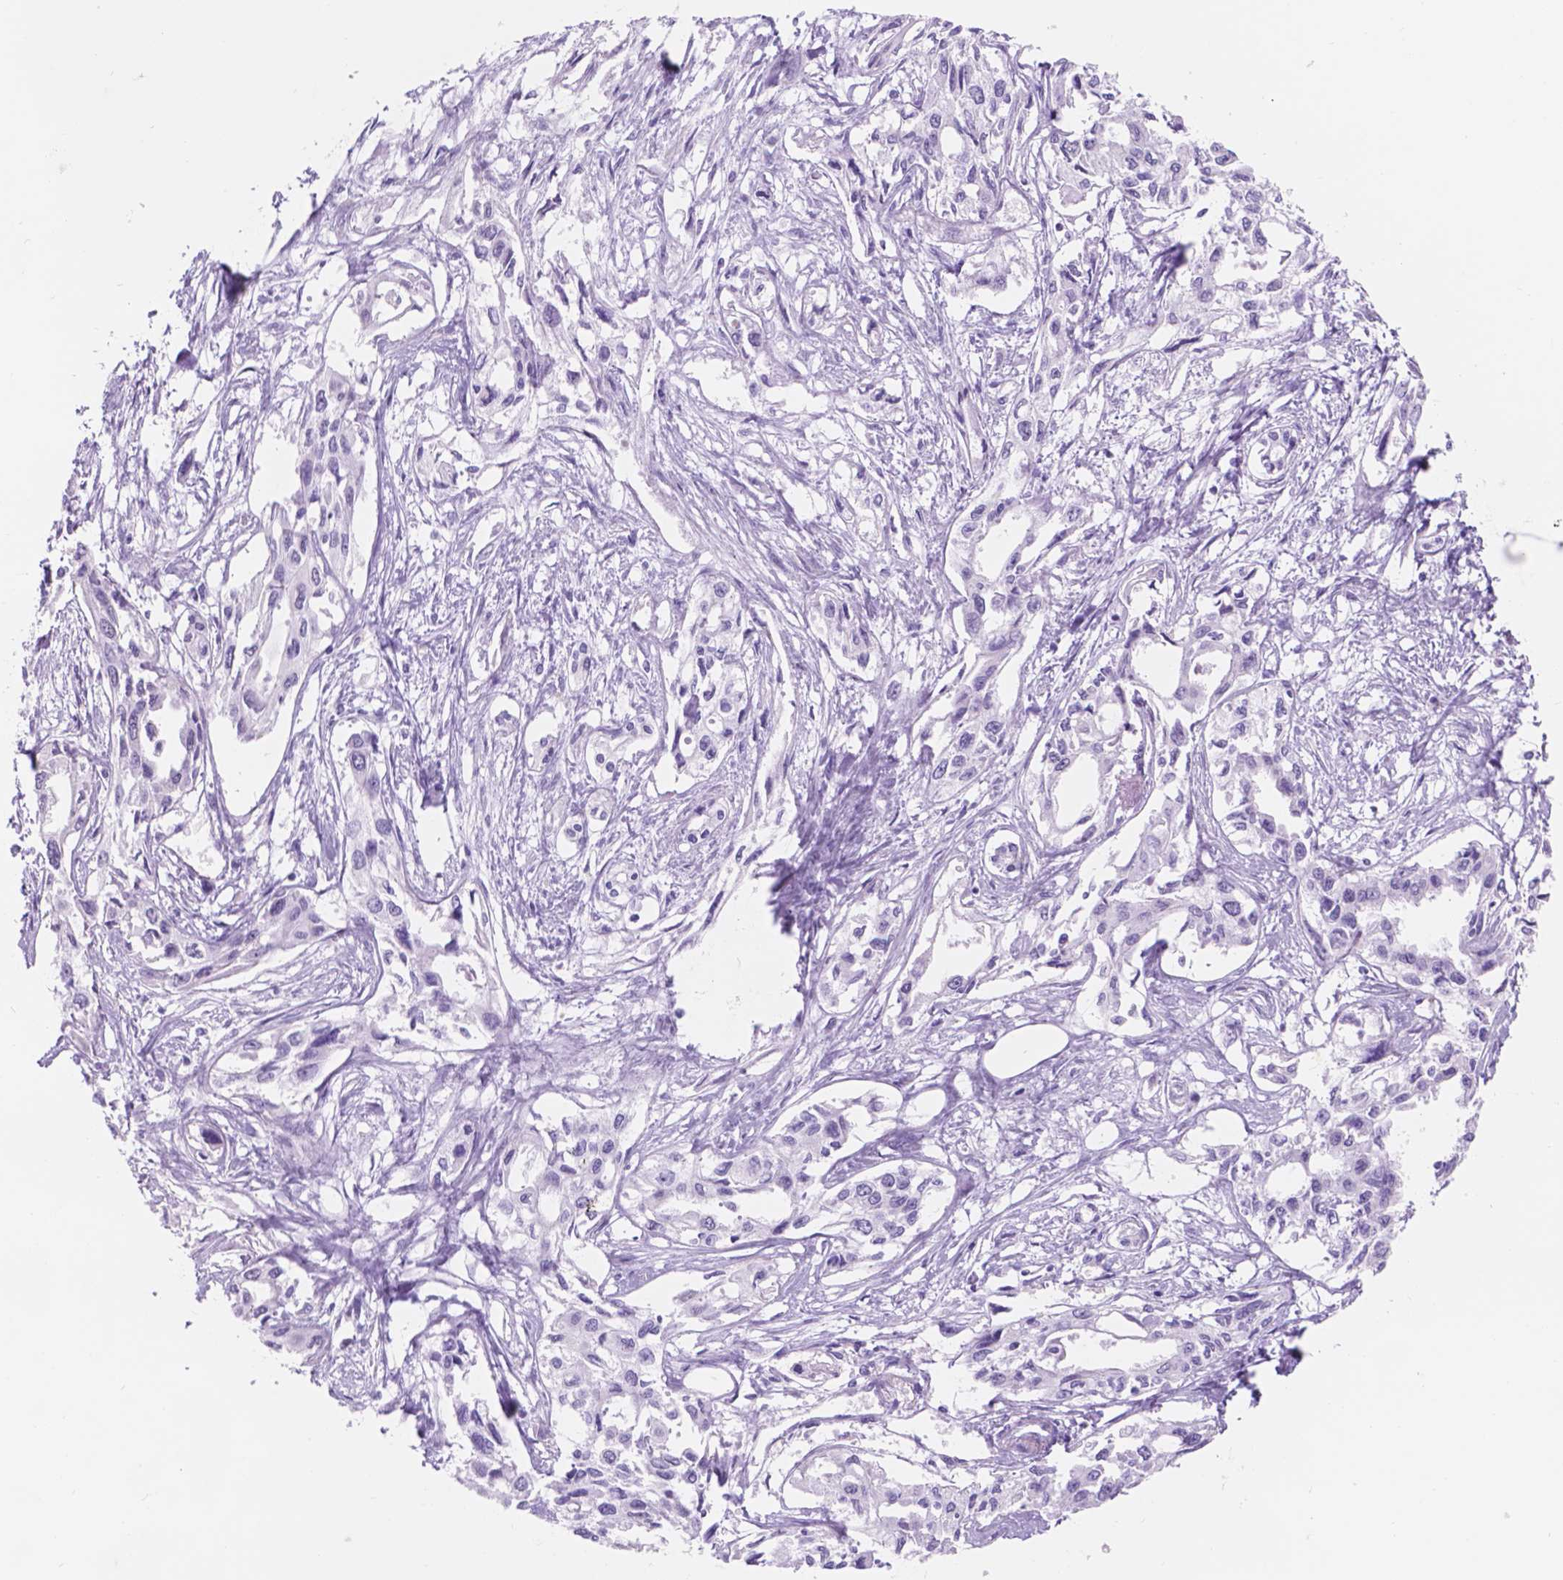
{"staining": {"intensity": "negative", "quantity": "none", "location": "none"}, "tissue": "pancreatic cancer", "cell_type": "Tumor cells", "image_type": "cancer", "snomed": [{"axis": "morphology", "description": "Adenocarcinoma, NOS"}, {"axis": "topography", "description": "Pancreas"}], "caption": "Tumor cells are negative for brown protein staining in pancreatic cancer (adenocarcinoma). (Brightfield microscopy of DAB immunohistochemistry (IHC) at high magnification).", "gene": "DCC", "patient": {"sex": "female", "age": 55}}